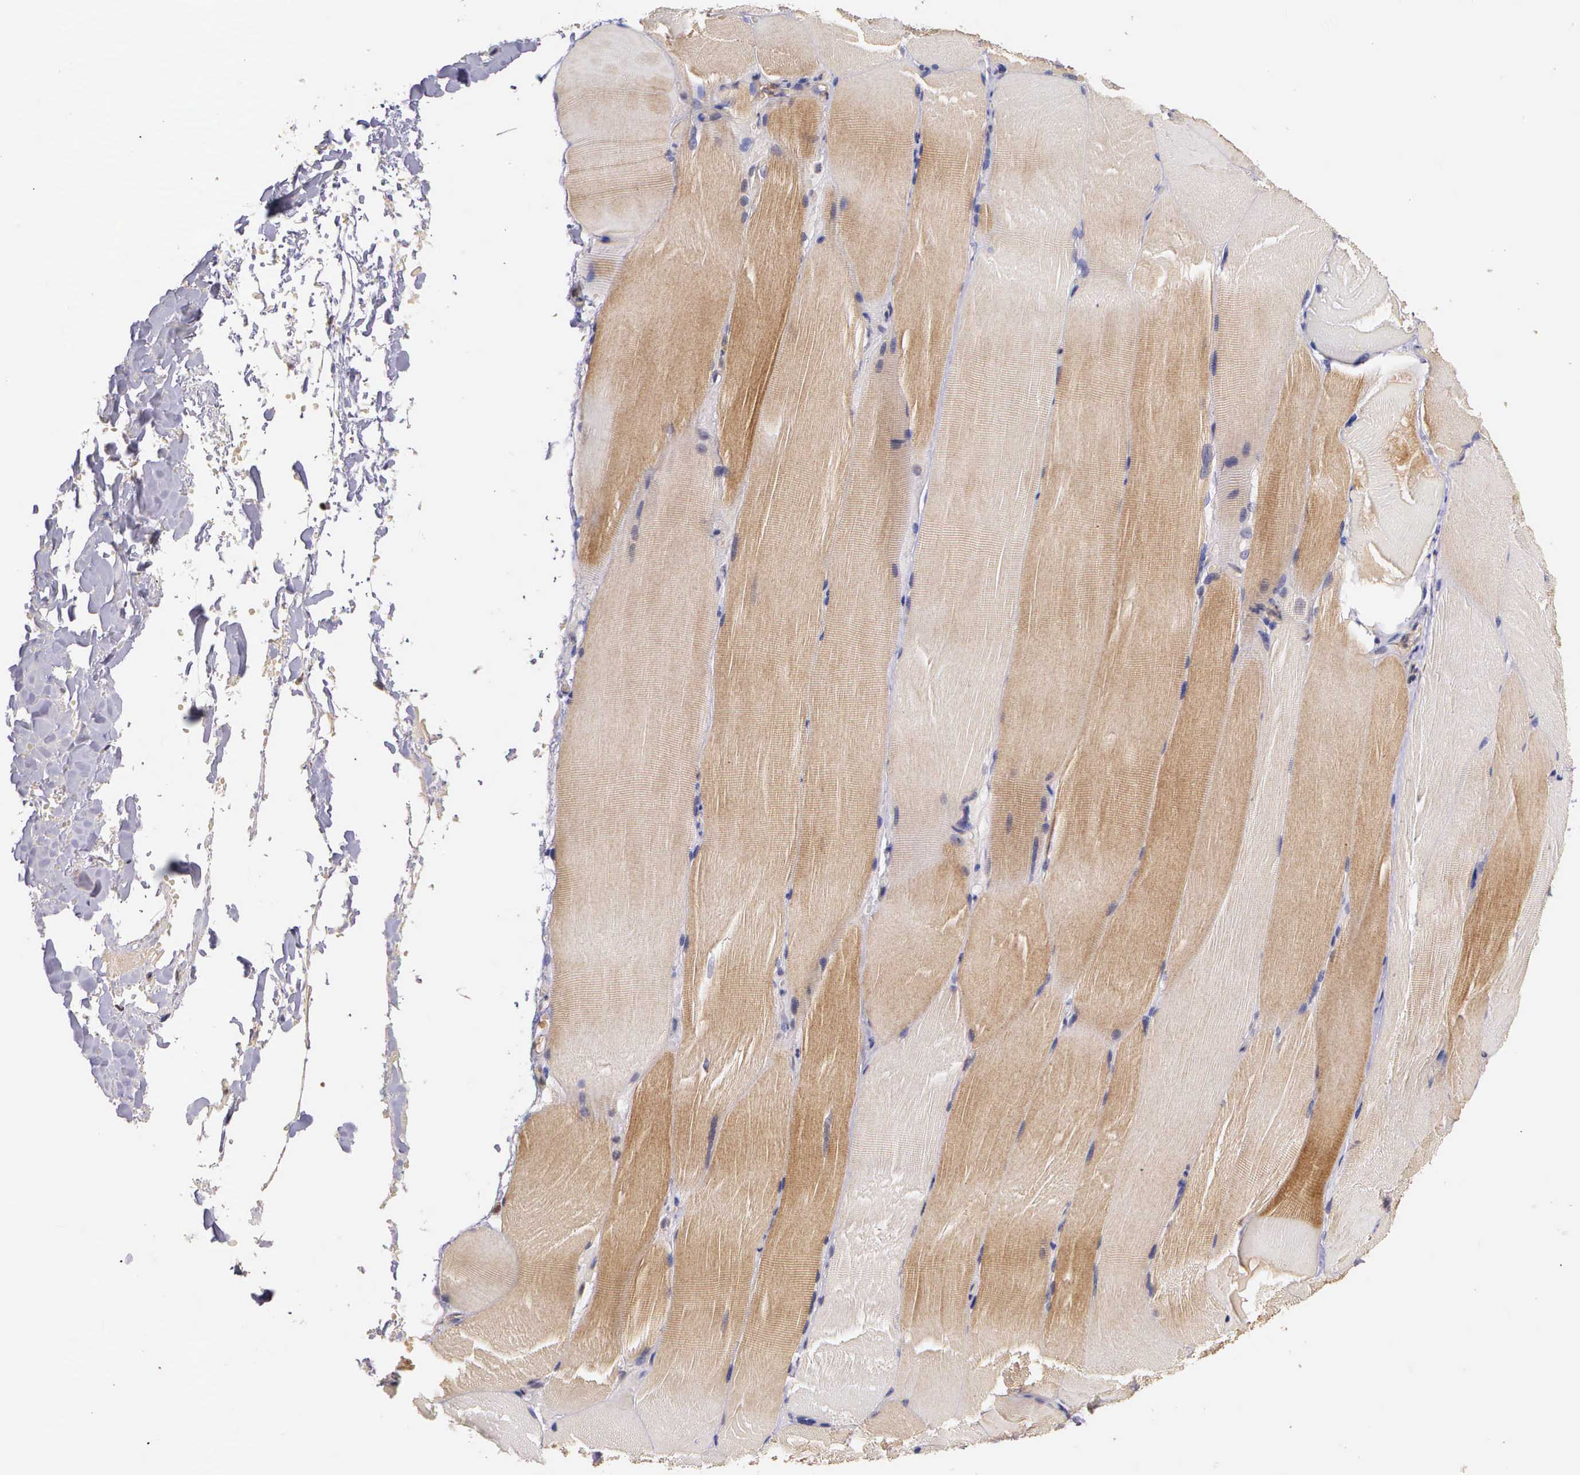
{"staining": {"intensity": "moderate", "quantity": "25%-75%", "location": "cytoplasmic/membranous"}, "tissue": "skeletal muscle", "cell_type": "Myocytes", "image_type": "normal", "snomed": [{"axis": "morphology", "description": "Normal tissue, NOS"}, {"axis": "topography", "description": "Skeletal muscle"}], "caption": "DAB immunohistochemical staining of benign skeletal muscle demonstrates moderate cytoplasmic/membranous protein staining in about 25%-75% of myocytes. The staining is performed using DAB (3,3'-diaminobenzidine) brown chromogen to label protein expression. The nuclei are counter-stained blue using hematoxylin.", "gene": "IGBP1P2", "patient": {"sex": "male", "age": 71}}